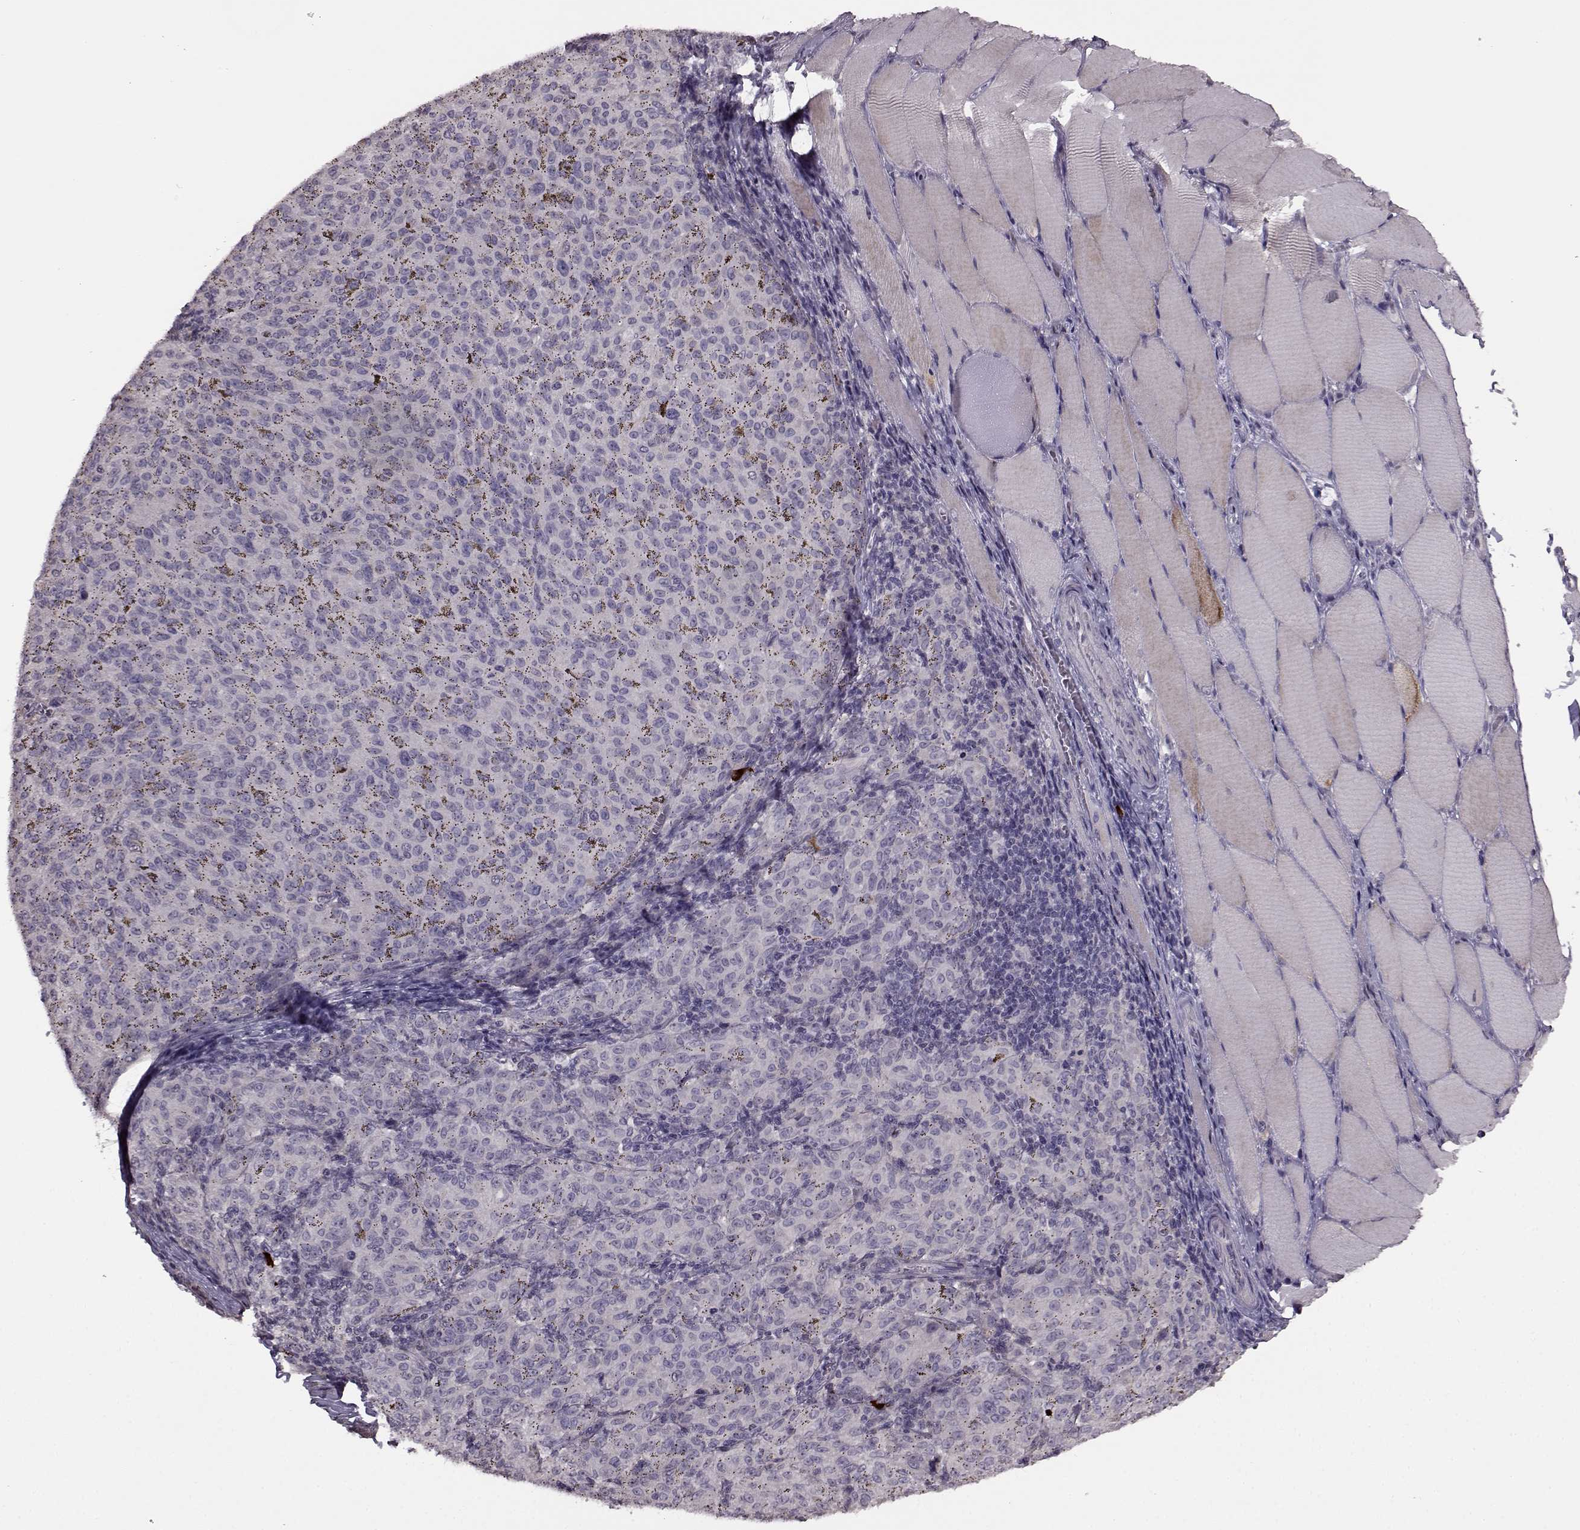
{"staining": {"intensity": "negative", "quantity": "none", "location": "none"}, "tissue": "melanoma", "cell_type": "Tumor cells", "image_type": "cancer", "snomed": [{"axis": "morphology", "description": "Malignant melanoma, NOS"}, {"axis": "topography", "description": "Skin"}], "caption": "Tumor cells are negative for brown protein staining in melanoma.", "gene": "FSHB", "patient": {"sex": "female", "age": 72}}